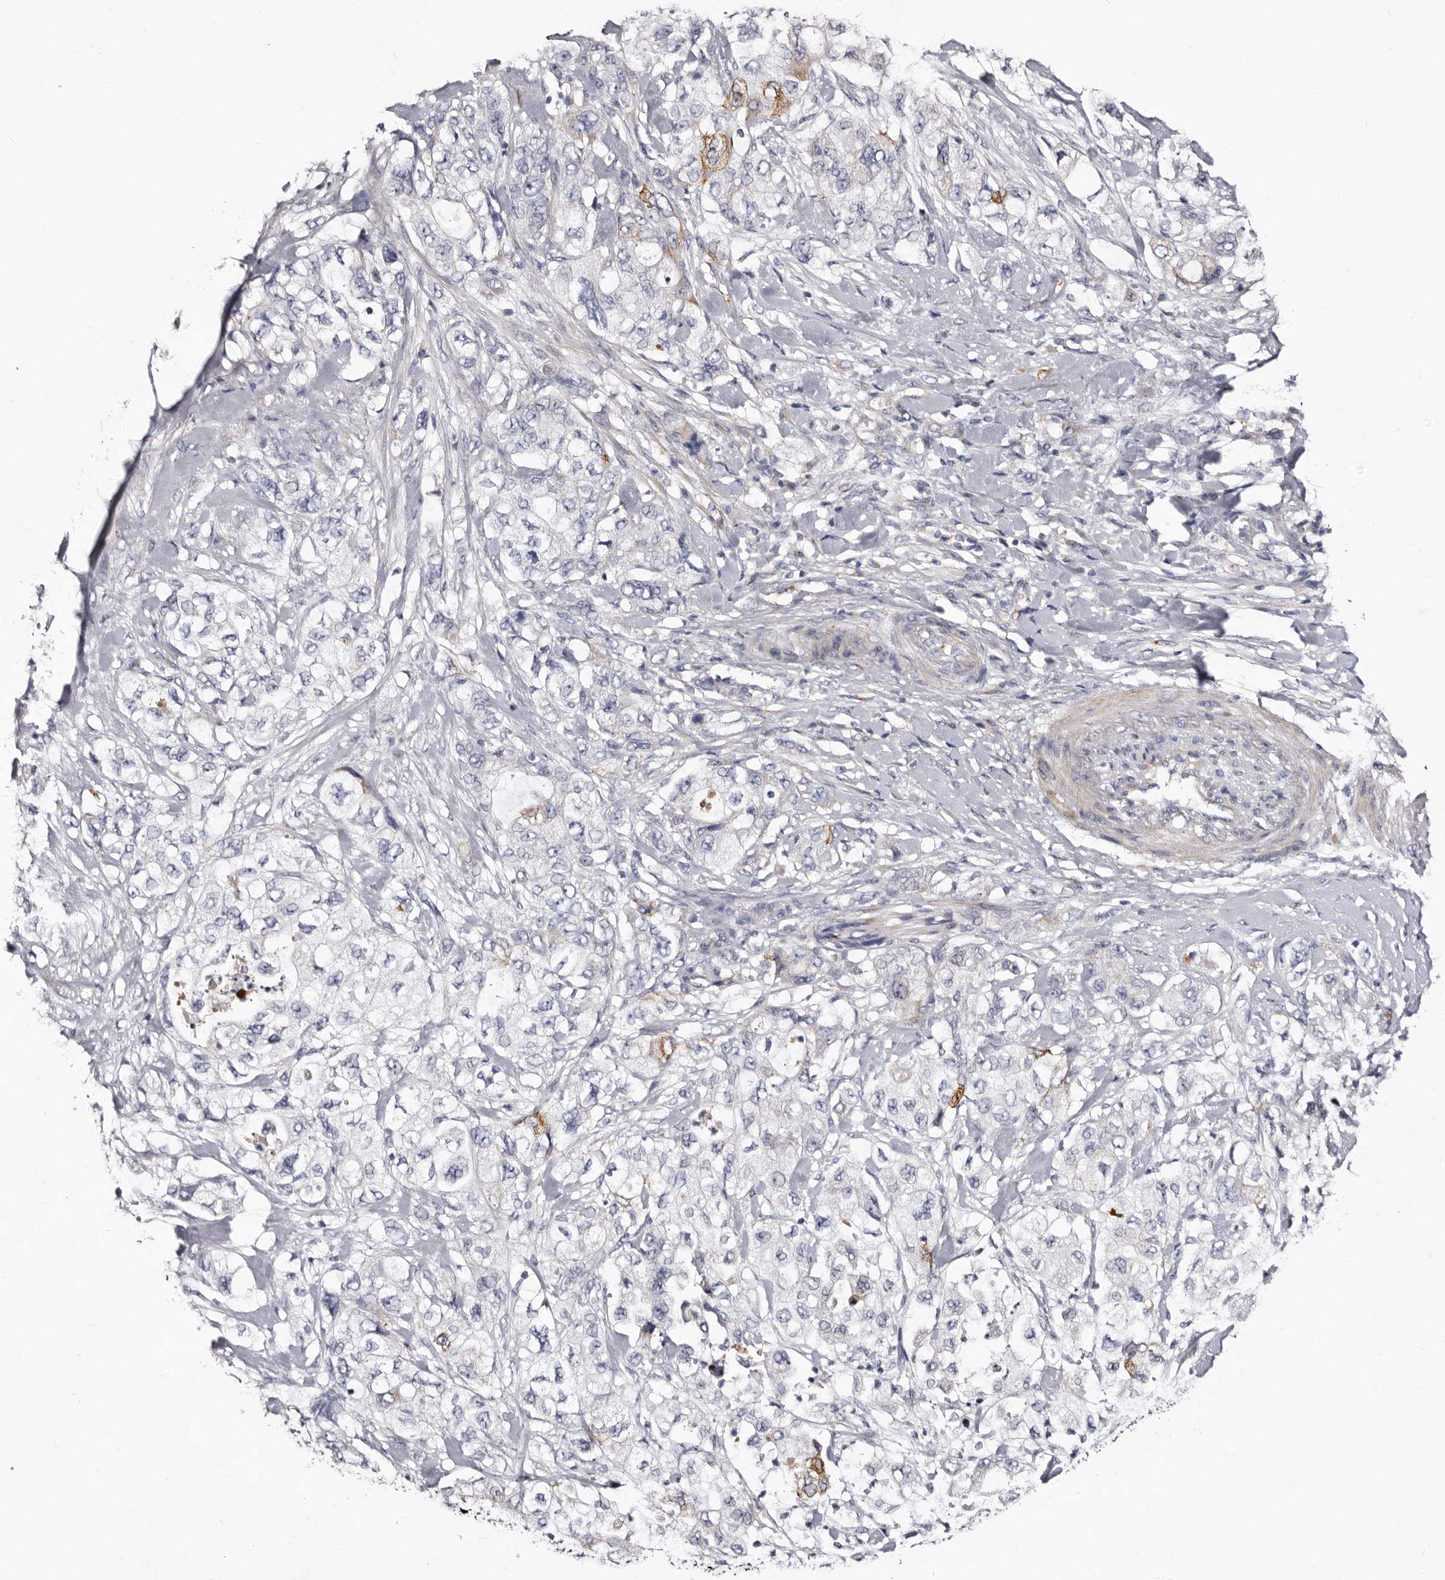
{"staining": {"intensity": "negative", "quantity": "none", "location": "none"}, "tissue": "pancreatic cancer", "cell_type": "Tumor cells", "image_type": "cancer", "snomed": [{"axis": "morphology", "description": "Adenocarcinoma, NOS"}, {"axis": "topography", "description": "Pancreas"}], "caption": "DAB (3,3'-diaminobenzidine) immunohistochemical staining of adenocarcinoma (pancreatic) exhibits no significant staining in tumor cells.", "gene": "AUNIP", "patient": {"sex": "female", "age": 73}}